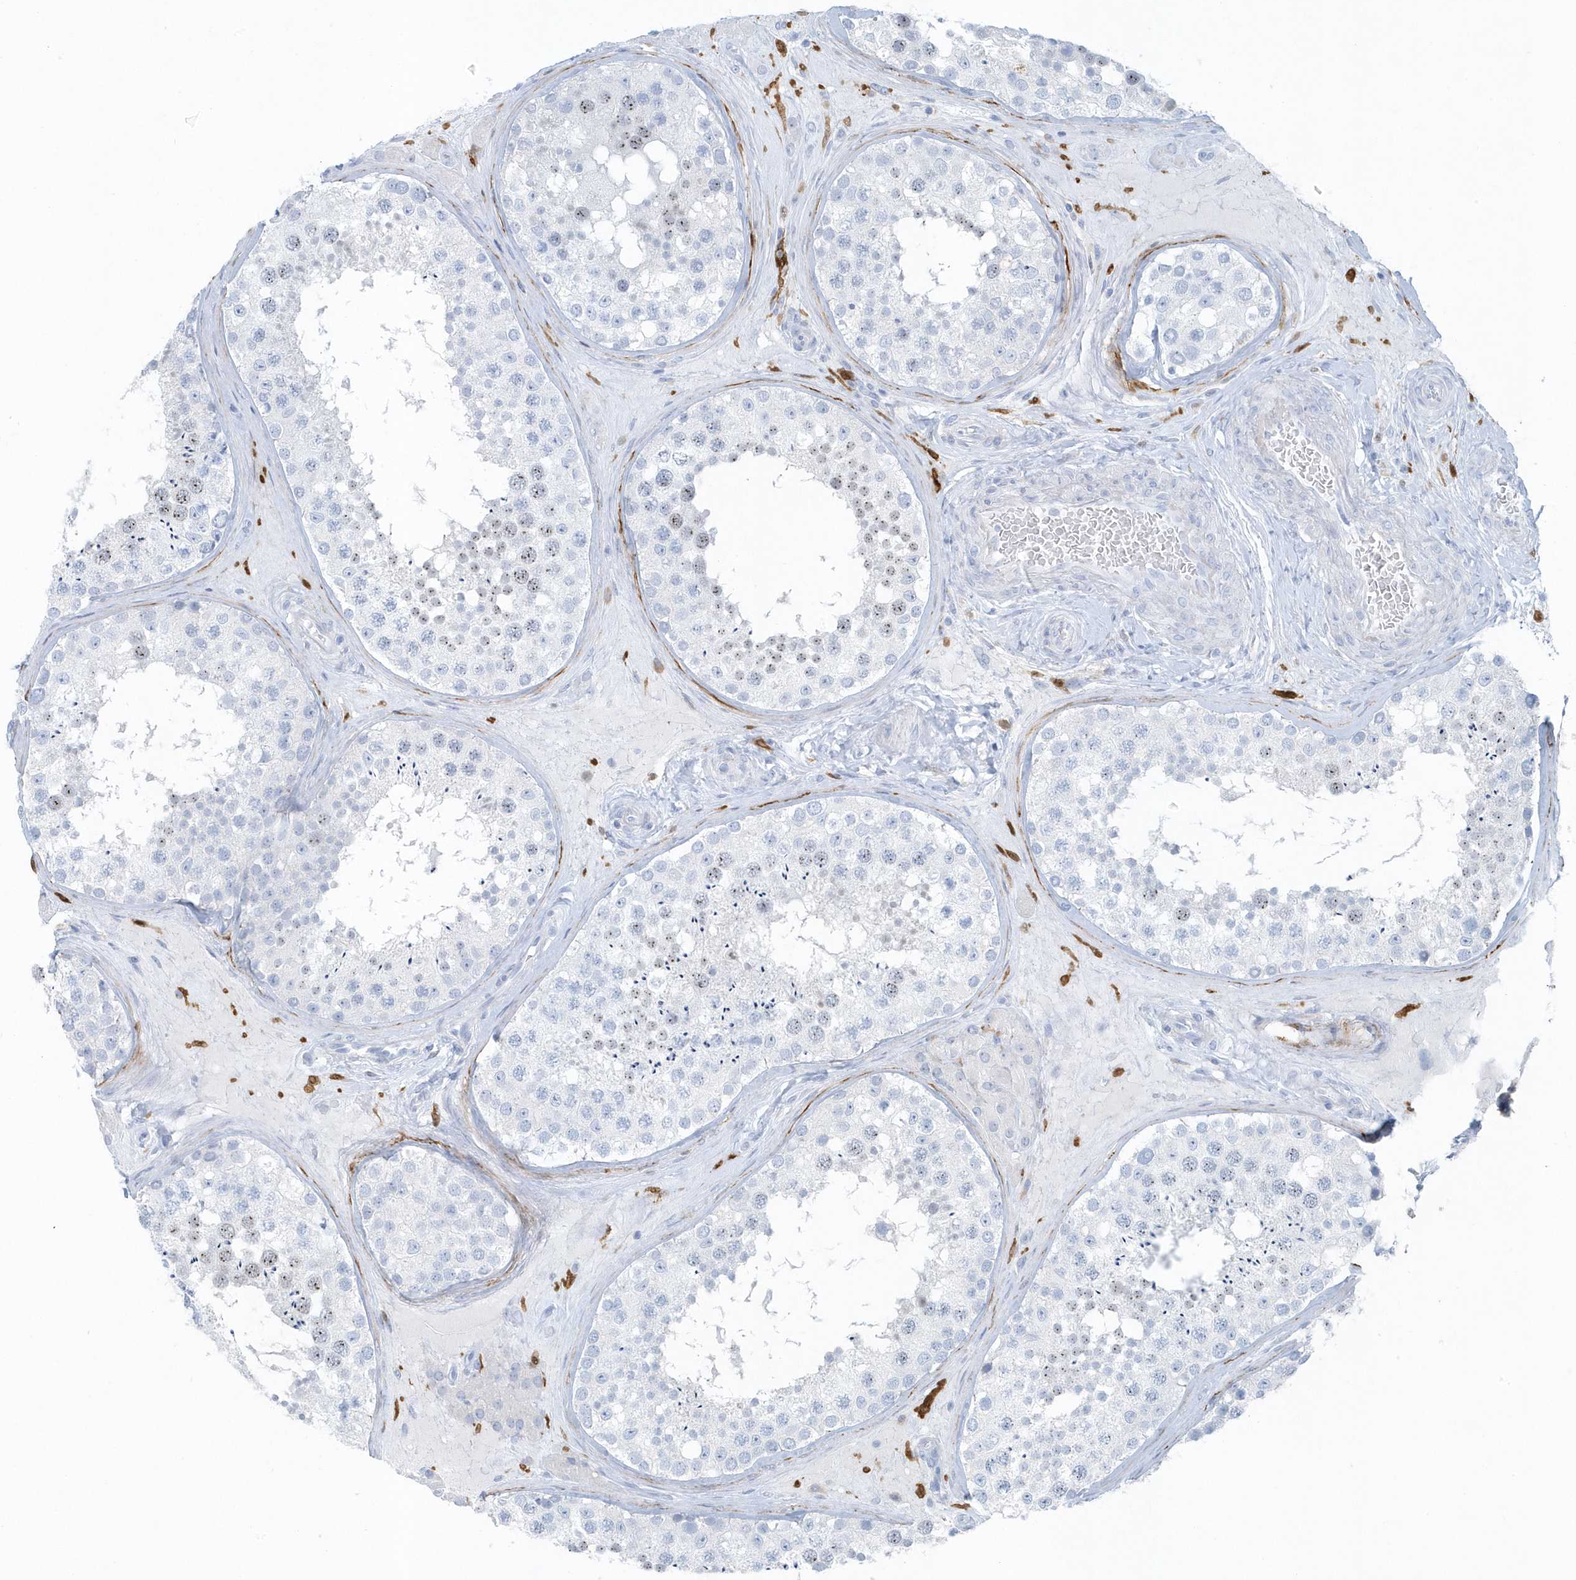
{"staining": {"intensity": "negative", "quantity": "none", "location": "none"}, "tissue": "testis", "cell_type": "Cells in seminiferous ducts", "image_type": "normal", "snomed": [{"axis": "morphology", "description": "Normal tissue, NOS"}, {"axis": "topography", "description": "Testis"}], "caption": "High power microscopy micrograph of an IHC photomicrograph of unremarkable testis, revealing no significant positivity in cells in seminiferous ducts. The staining was performed using DAB to visualize the protein expression in brown, while the nuclei were stained in blue with hematoxylin (Magnification: 20x).", "gene": "FAM98A", "patient": {"sex": "male", "age": 46}}